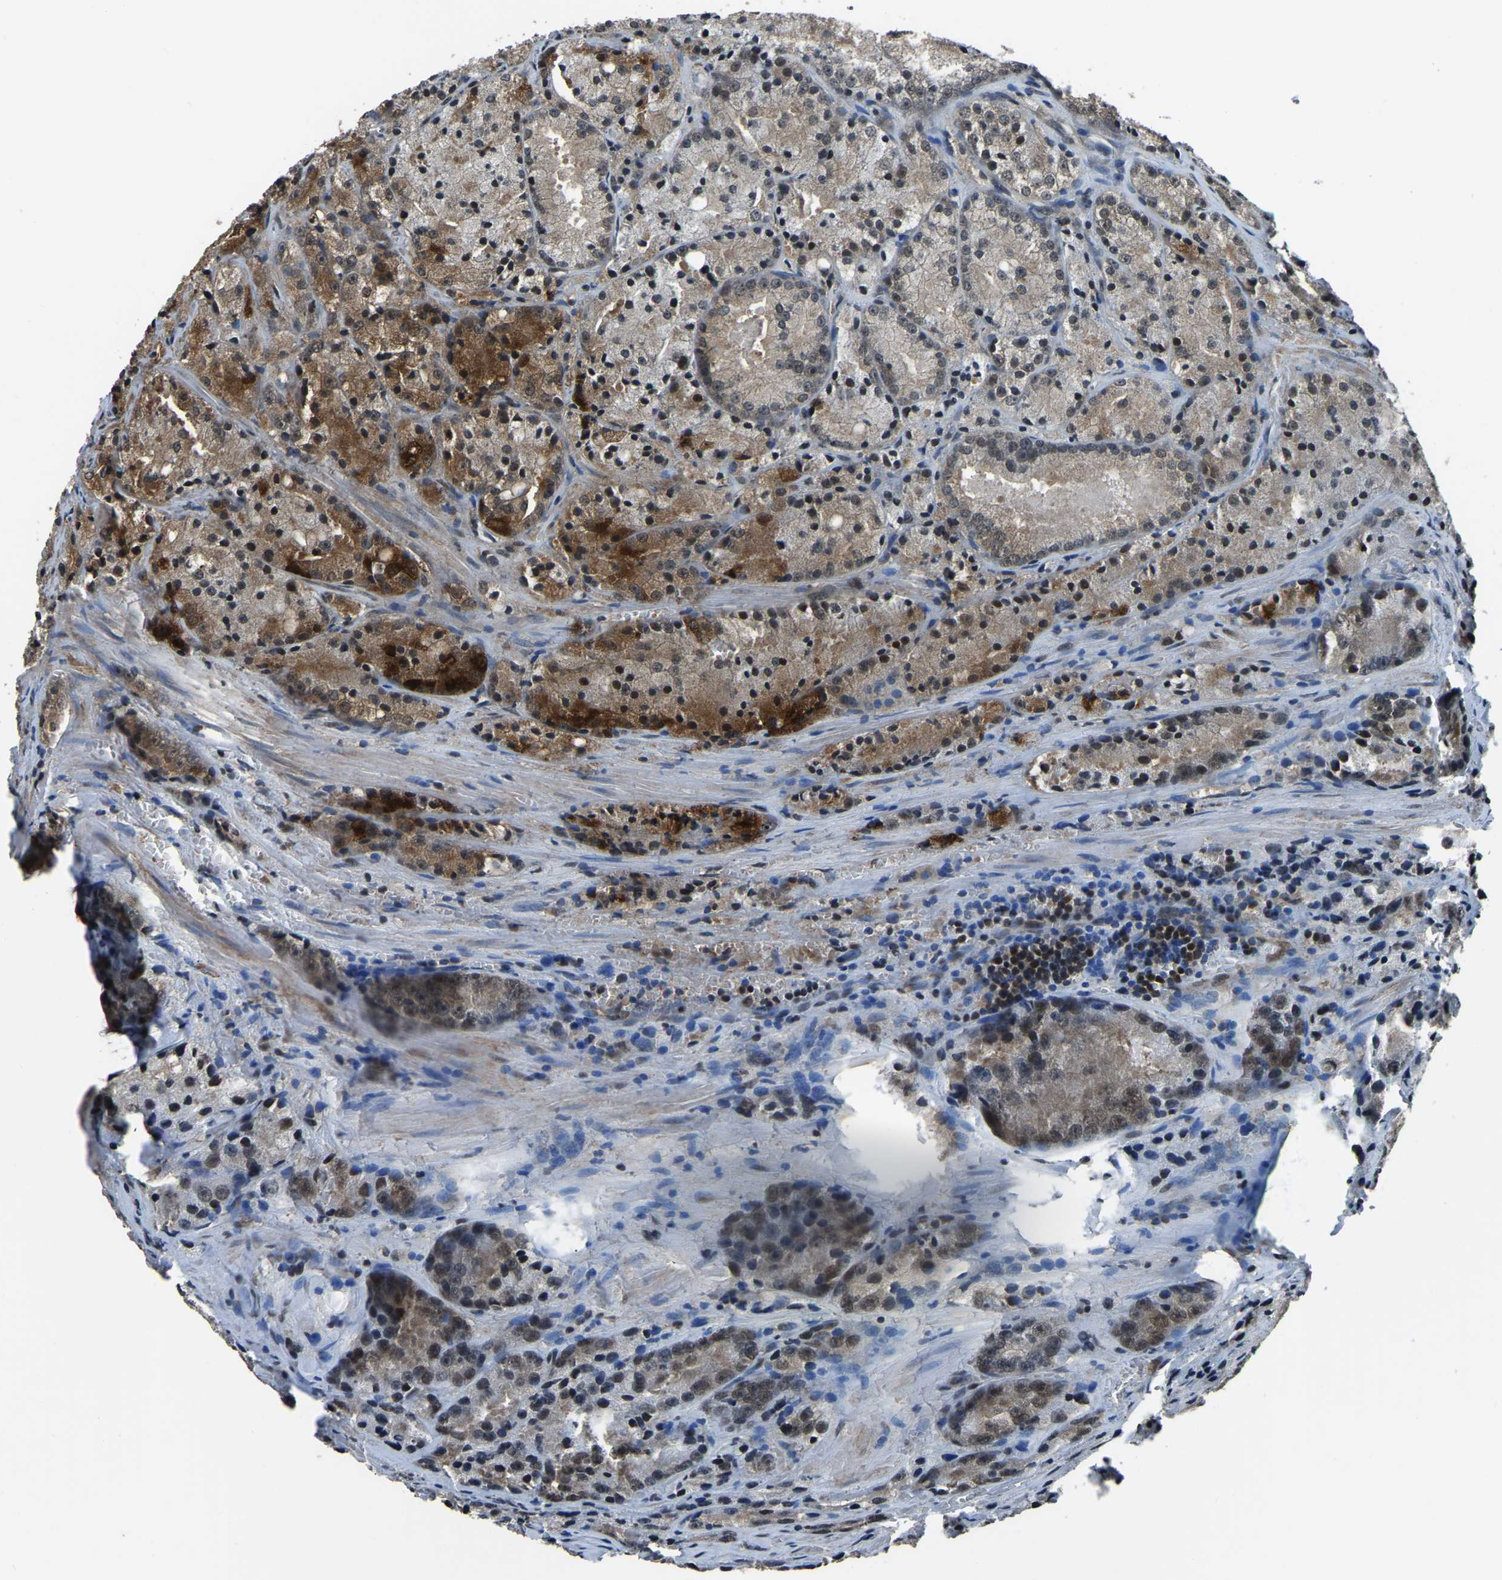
{"staining": {"intensity": "moderate", "quantity": "25%-75%", "location": "cytoplasmic/membranous,nuclear"}, "tissue": "prostate cancer", "cell_type": "Tumor cells", "image_type": "cancer", "snomed": [{"axis": "morphology", "description": "Adenocarcinoma, Low grade"}, {"axis": "topography", "description": "Prostate"}], "caption": "Prostate low-grade adenocarcinoma was stained to show a protein in brown. There is medium levels of moderate cytoplasmic/membranous and nuclear positivity in about 25%-75% of tumor cells.", "gene": "ANKIB1", "patient": {"sex": "male", "age": 64}}